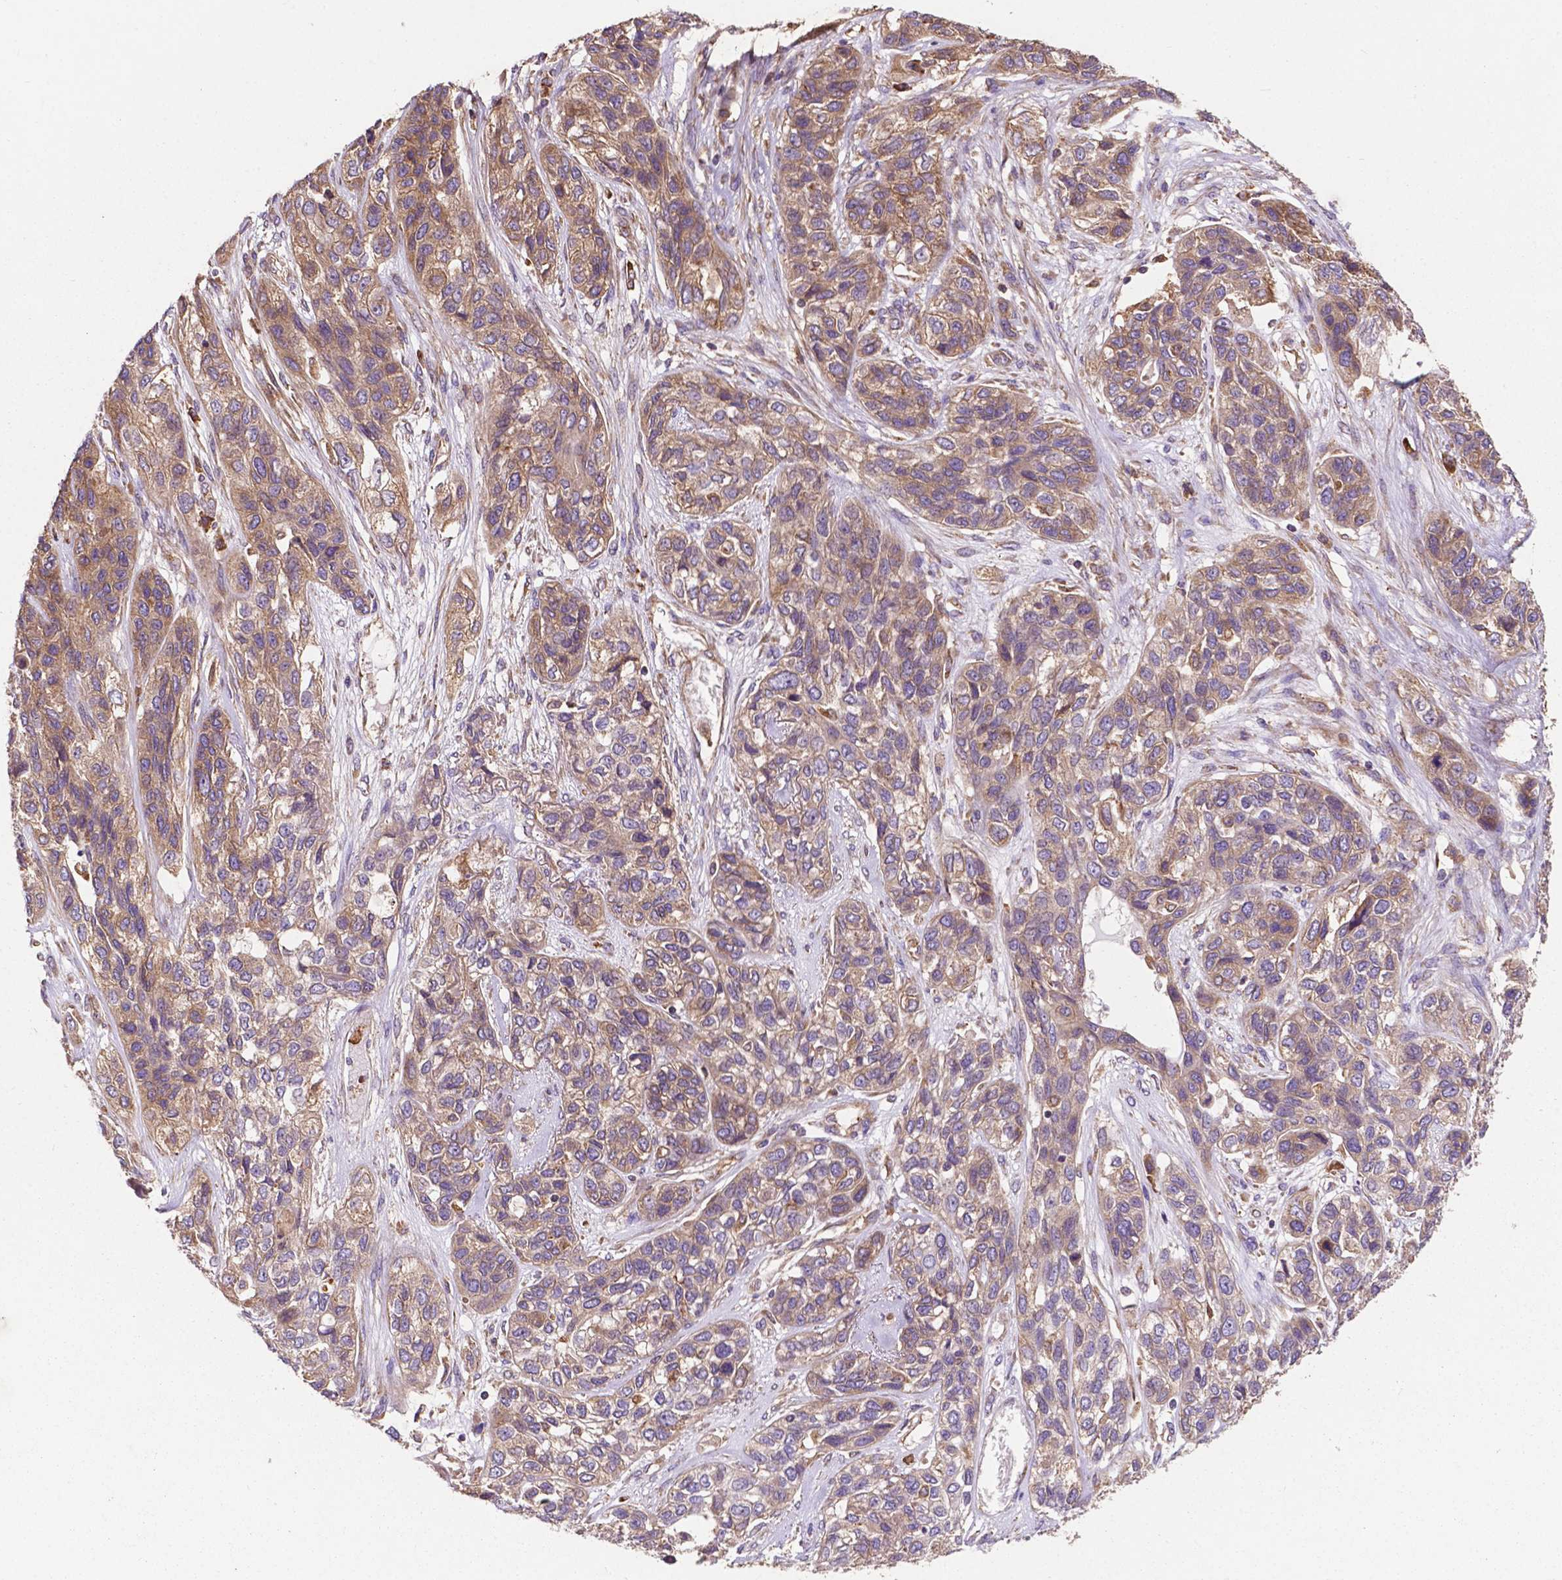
{"staining": {"intensity": "weak", "quantity": ">75%", "location": "cytoplasmic/membranous"}, "tissue": "lung cancer", "cell_type": "Tumor cells", "image_type": "cancer", "snomed": [{"axis": "morphology", "description": "Squamous cell carcinoma, NOS"}, {"axis": "topography", "description": "Lung"}], "caption": "Lung cancer tissue demonstrates weak cytoplasmic/membranous expression in about >75% of tumor cells, visualized by immunohistochemistry.", "gene": "CCDC71L", "patient": {"sex": "female", "age": 70}}